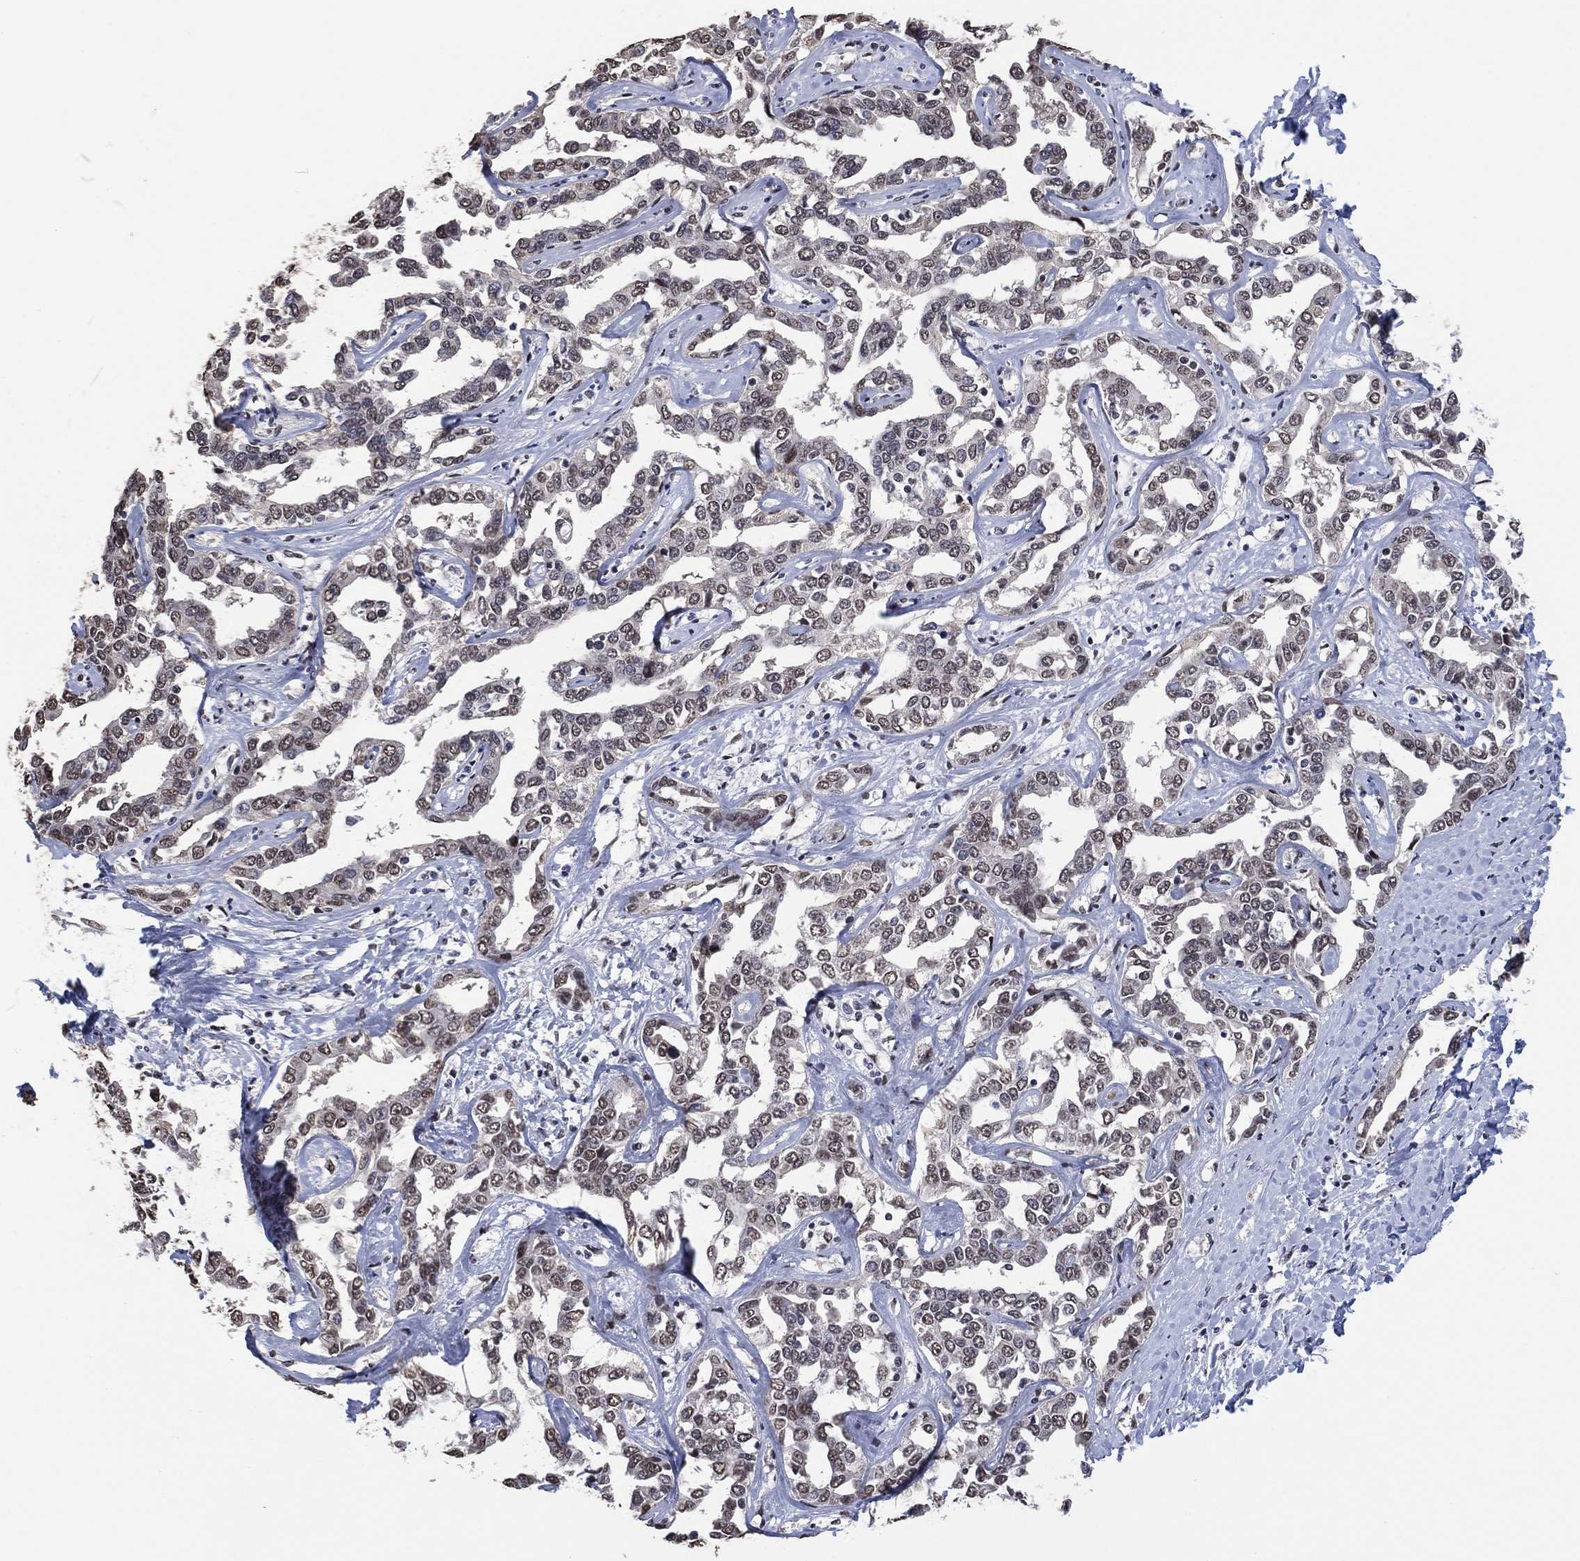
{"staining": {"intensity": "weak", "quantity": "<25%", "location": "nuclear"}, "tissue": "liver cancer", "cell_type": "Tumor cells", "image_type": "cancer", "snomed": [{"axis": "morphology", "description": "Cholangiocarcinoma"}, {"axis": "topography", "description": "Liver"}], "caption": "A histopathology image of human liver cholangiocarcinoma is negative for staining in tumor cells. Nuclei are stained in blue.", "gene": "EHMT1", "patient": {"sex": "male", "age": 59}}